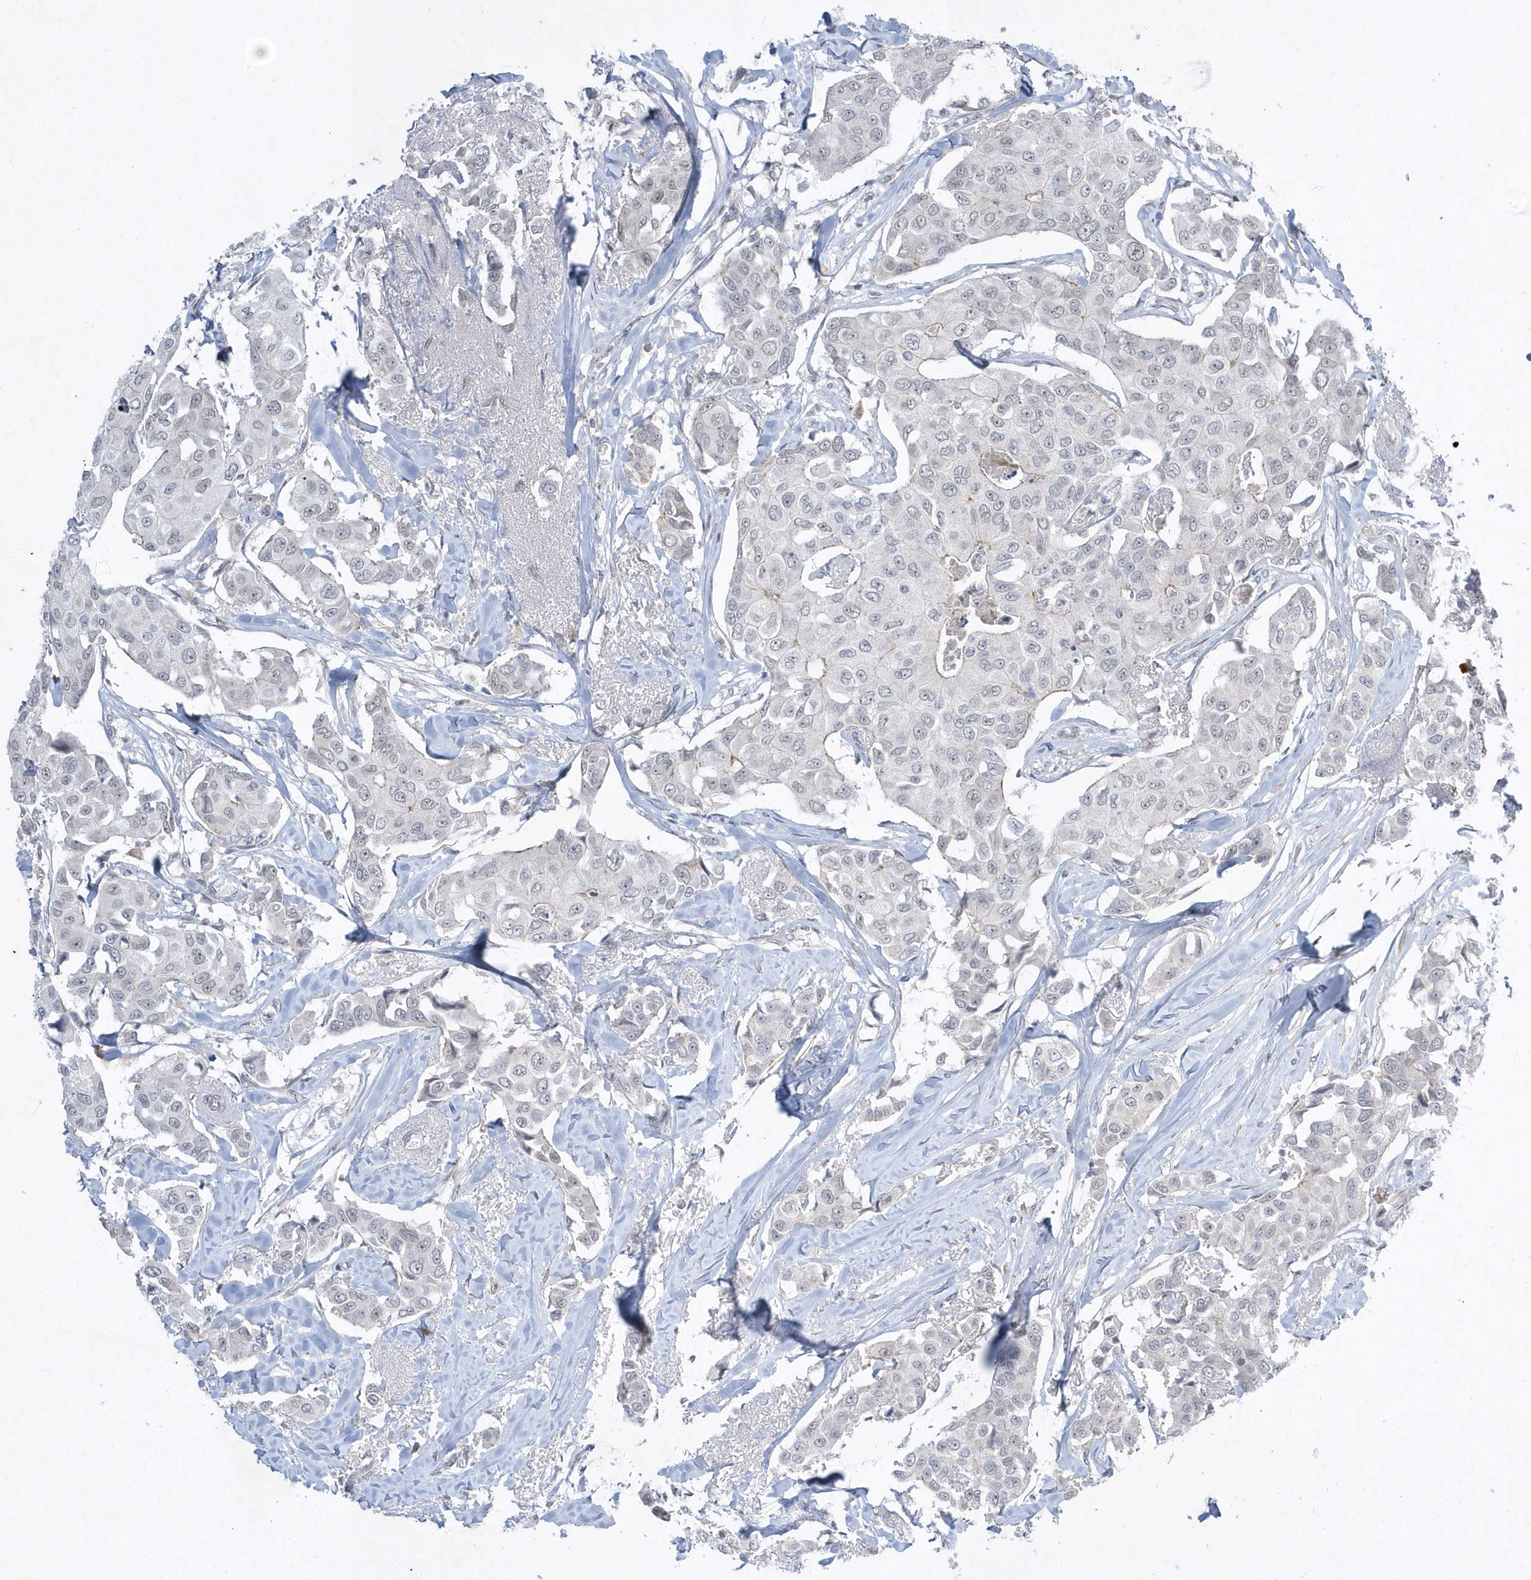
{"staining": {"intensity": "negative", "quantity": "none", "location": "none"}, "tissue": "breast cancer", "cell_type": "Tumor cells", "image_type": "cancer", "snomed": [{"axis": "morphology", "description": "Duct carcinoma"}, {"axis": "topography", "description": "Breast"}], "caption": "High magnification brightfield microscopy of breast intraductal carcinoma stained with DAB (brown) and counterstained with hematoxylin (blue): tumor cells show no significant expression.", "gene": "ZC3H12D", "patient": {"sex": "female", "age": 80}}